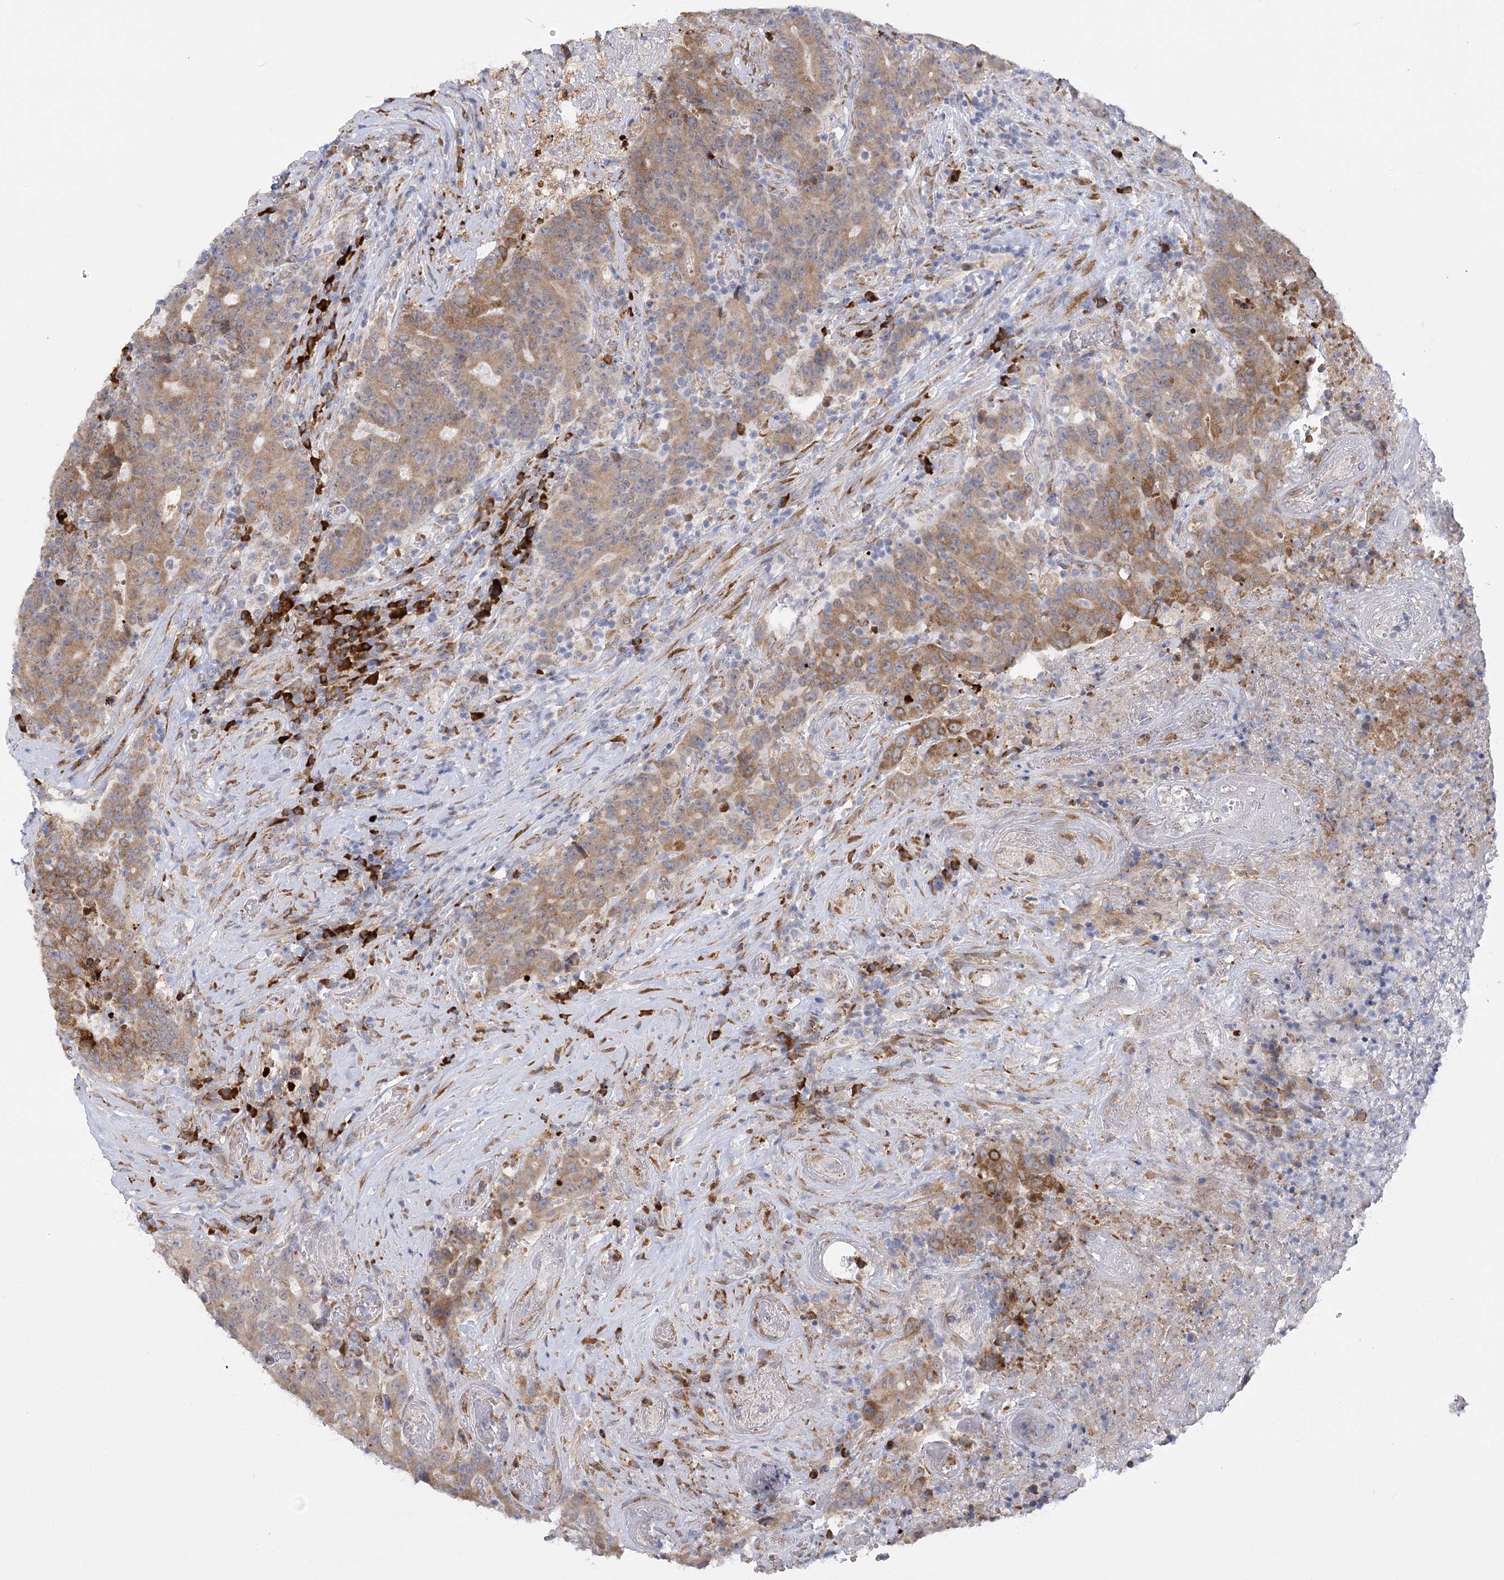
{"staining": {"intensity": "moderate", "quantity": ">75%", "location": "cytoplasmic/membranous"}, "tissue": "colorectal cancer", "cell_type": "Tumor cells", "image_type": "cancer", "snomed": [{"axis": "morphology", "description": "Adenocarcinoma, NOS"}, {"axis": "topography", "description": "Colon"}], "caption": "IHC histopathology image of neoplastic tissue: colorectal adenocarcinoma stained using immunohistochemistry (IHC) demonstrates medium levels of moderate protein expression localized specifically in the cytoplasmic/membranous of tumor cells, appearing as a cytoplasmic/membranous brown color.", "gene": "NCKAP5", "patient": {"sex": "female", "age": 75}}